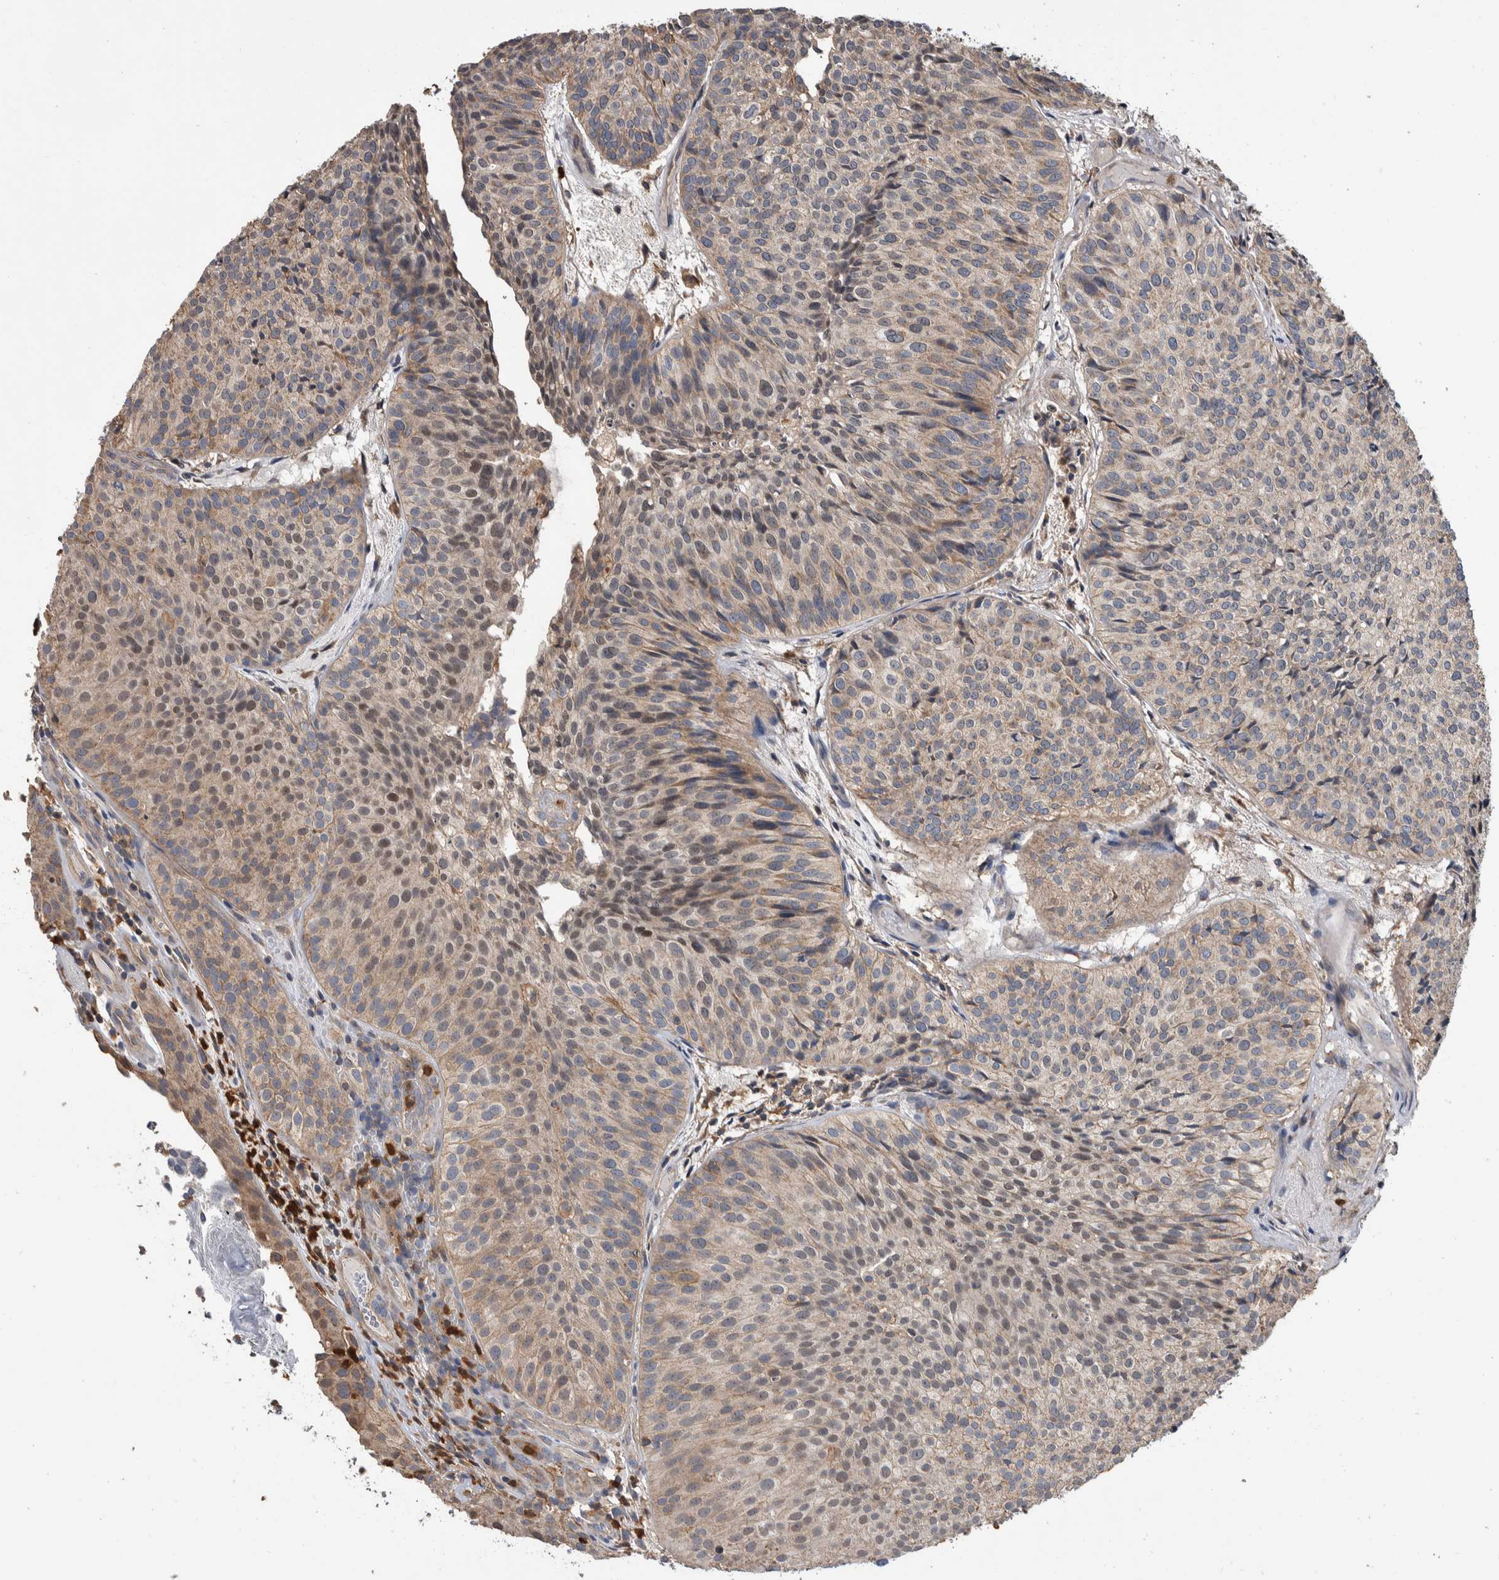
{"staining": {"intensity": "weak", "quantity": "25%-75%", "location": "cytoplasmic/membranous"}, "tissue": "urothelial cancer", "cell_type": "Tumor cells", "image_type": "cancer", "snomed": [{"axis": "morphology", "description": "Urothelial carcinoma, Low grade"}, {"axis": "topography", "description": "Urinary bladder"}], "caption": "A histopathology image showing weak cytoplasmic/membranous expression in about 25%-75% of tumor cells in urothelial cancer, as visualized by brown immunohistochemical staining.", "gene": "SDCBP", "patient": {"sex": "male", "age": 86}}